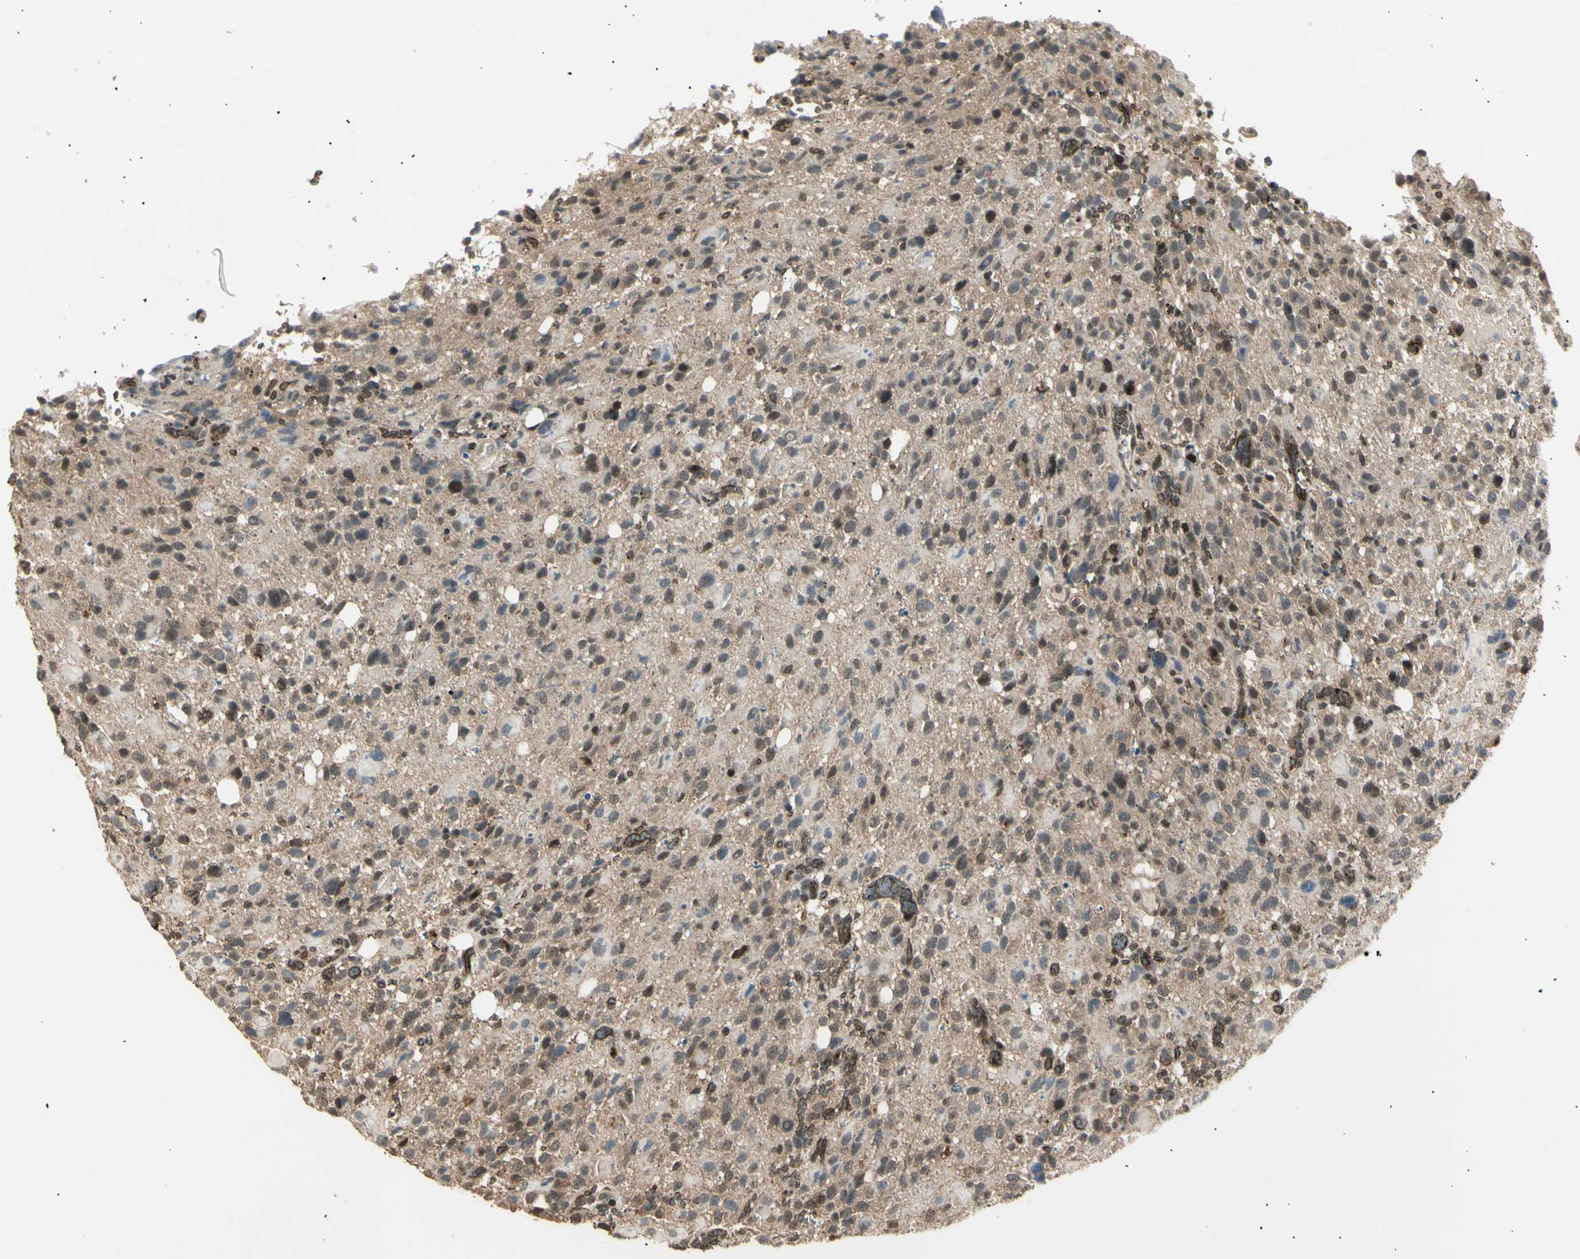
{"staining": {"intensity": "weak", "quantity": "25%-75%", "location": "cytoplasmic/membranous,nuclear"}, "tissue": "glioma", "cell_type": "Tumor cells", "image_type": "cancer", "snomed": [{"axis": "morphology", "description": "Glioma, malignant, High grade"}, {"axis": "topography", "description": "Brain"}], "caption": "Immunohistochemical staining of glioma demonstrates weak cytoplasmic/membranous and nuclear protein expression in approximately 25%-75% of tumor cells.", "gene": "NUAK2", "patient": {"sex": "male", "age": 48}}